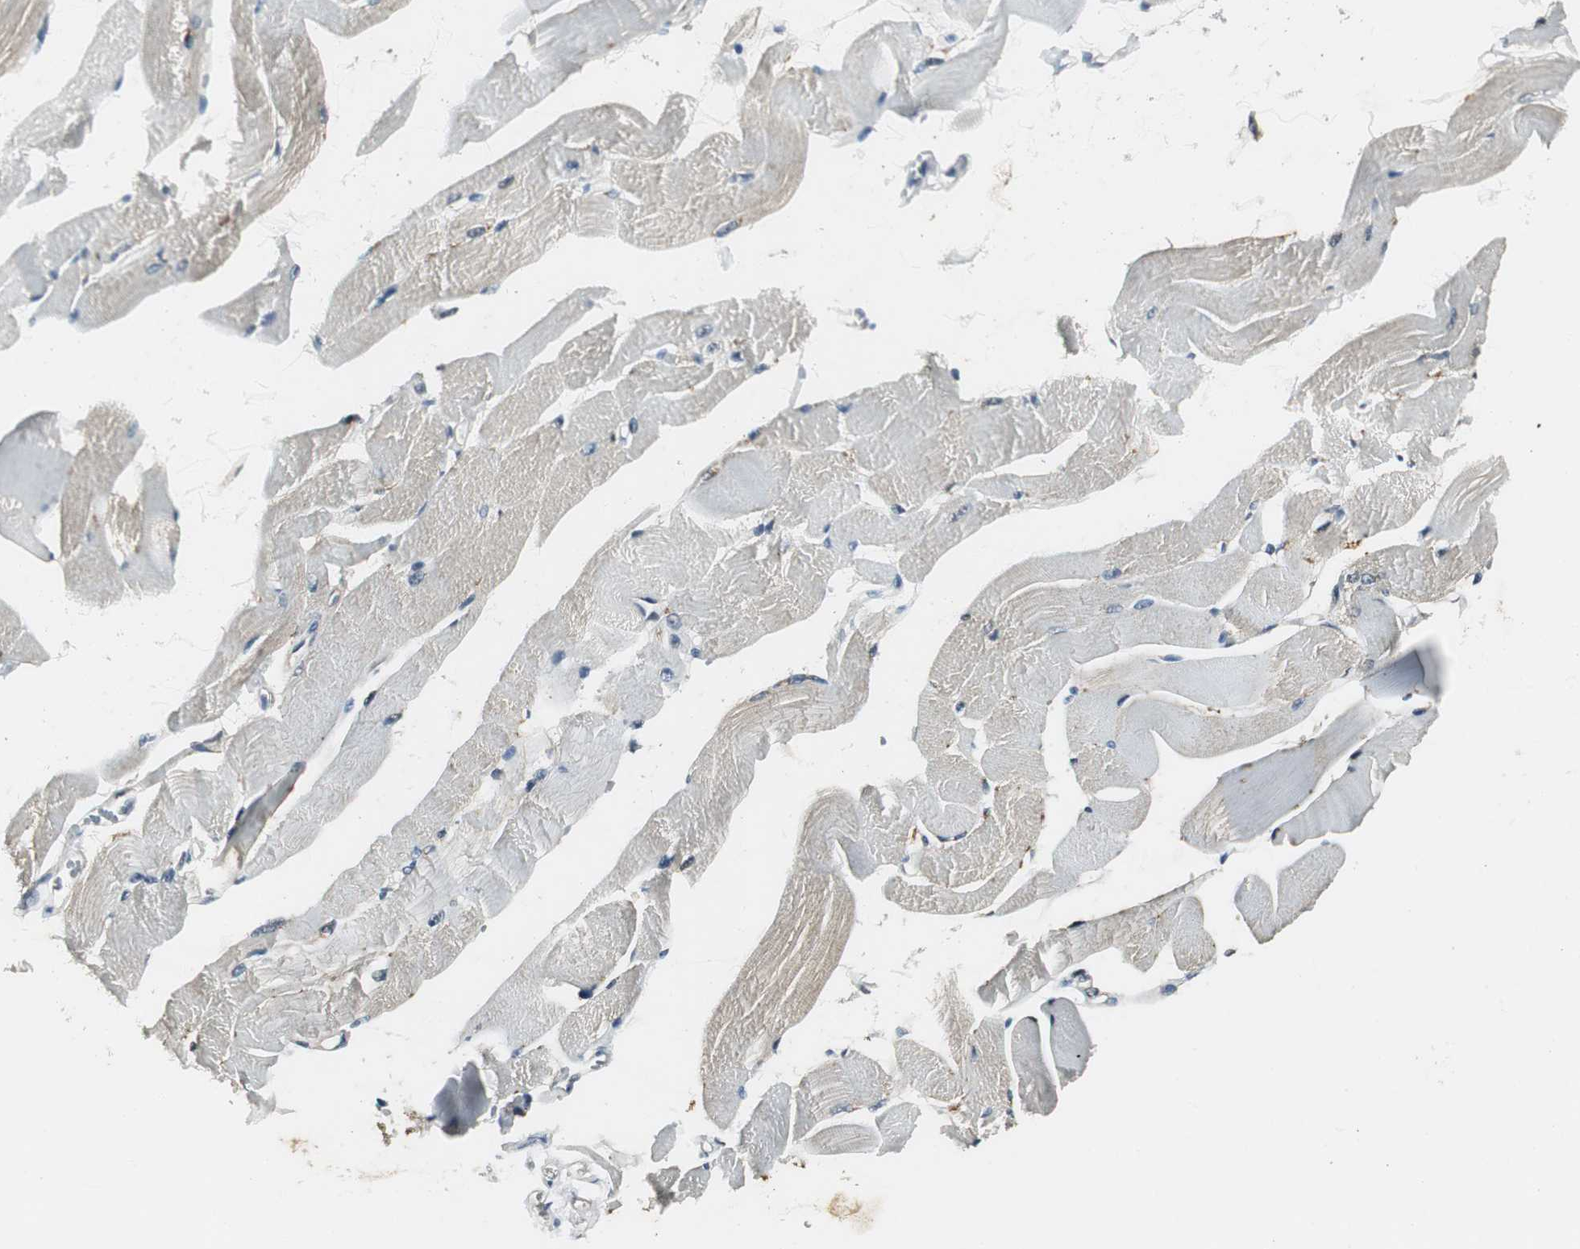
{"staining": {"intensity": "weak", "quantity": "<25%", "location": "cytoplasmic/membranous"}, "tissue": "skeletal muscle", "cell_type": "Myocytes", "image_type": "normal", "snomed": [{"axis": "morphology", "description": "Normal tissue, NOS"}, {"axis": "topography", "description": "Skeletal muscle"}, {"axis": "topography", "description": "Peripheral nerve tissue"}], "caption": "IHC of unremarkable human skeletal muscle displays no positivity in myocytes.", "gene": "PSMB4", "patient": {"sex": "female", "age": 84}}